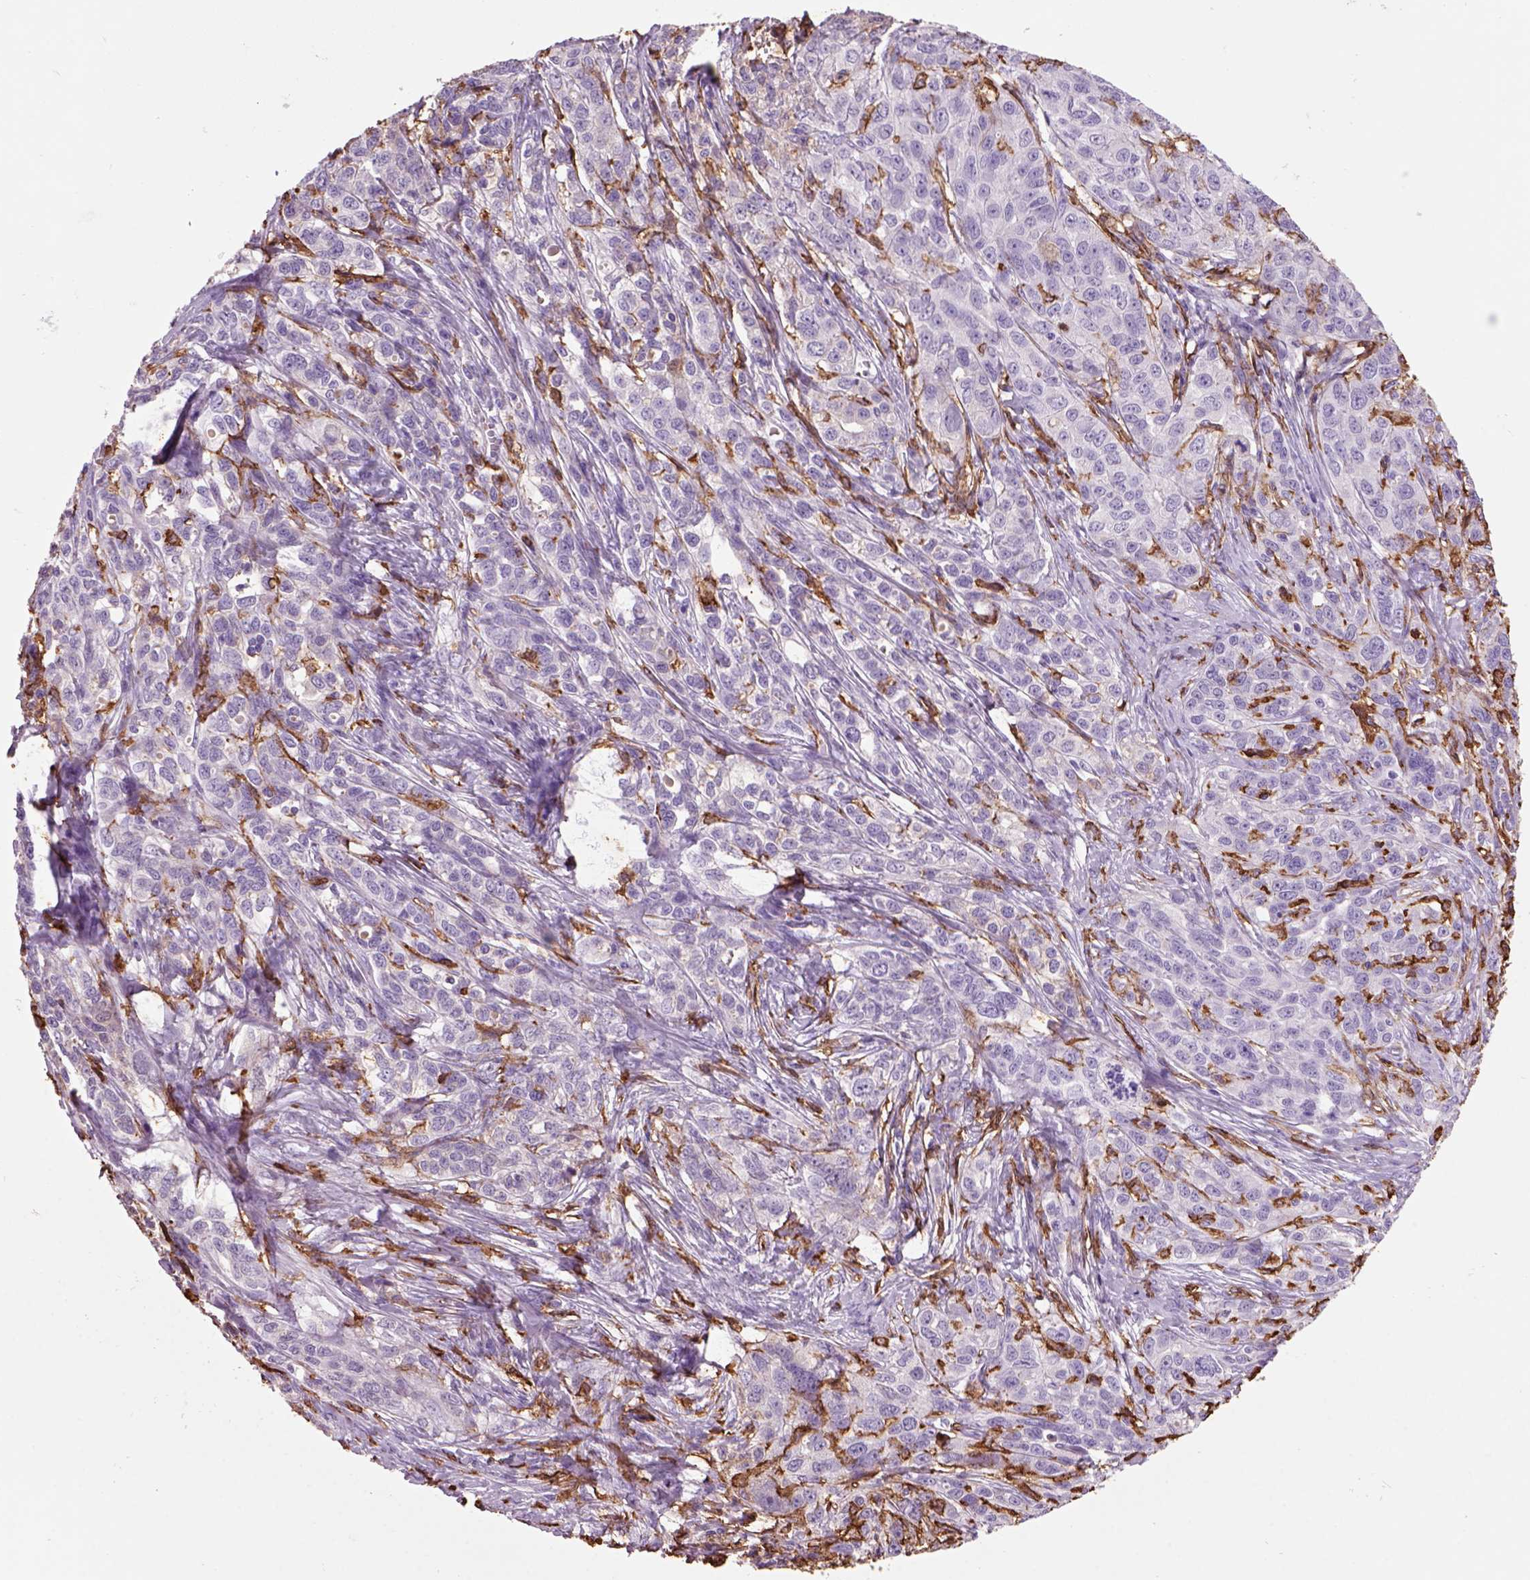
{"staining": {"intensity": "negative", "quantity": "none", "location": "none"}, "tissue": "ovarian cancer", "cell_type": "Tumor cells", "image_type": "cancer", "snomed": [{"axis": "morphology", "description": "Cystadenocarcinoma, serous, NOS"}, {"axis": "topography", "description": "Ovary"}], "caption": "Serous cystadenocarcinoma (ovarian) stained for a protein using IHC reveals no staining tumor cells.", "gene": "CD14", "patient": {"sex": "female", "age": 71}}